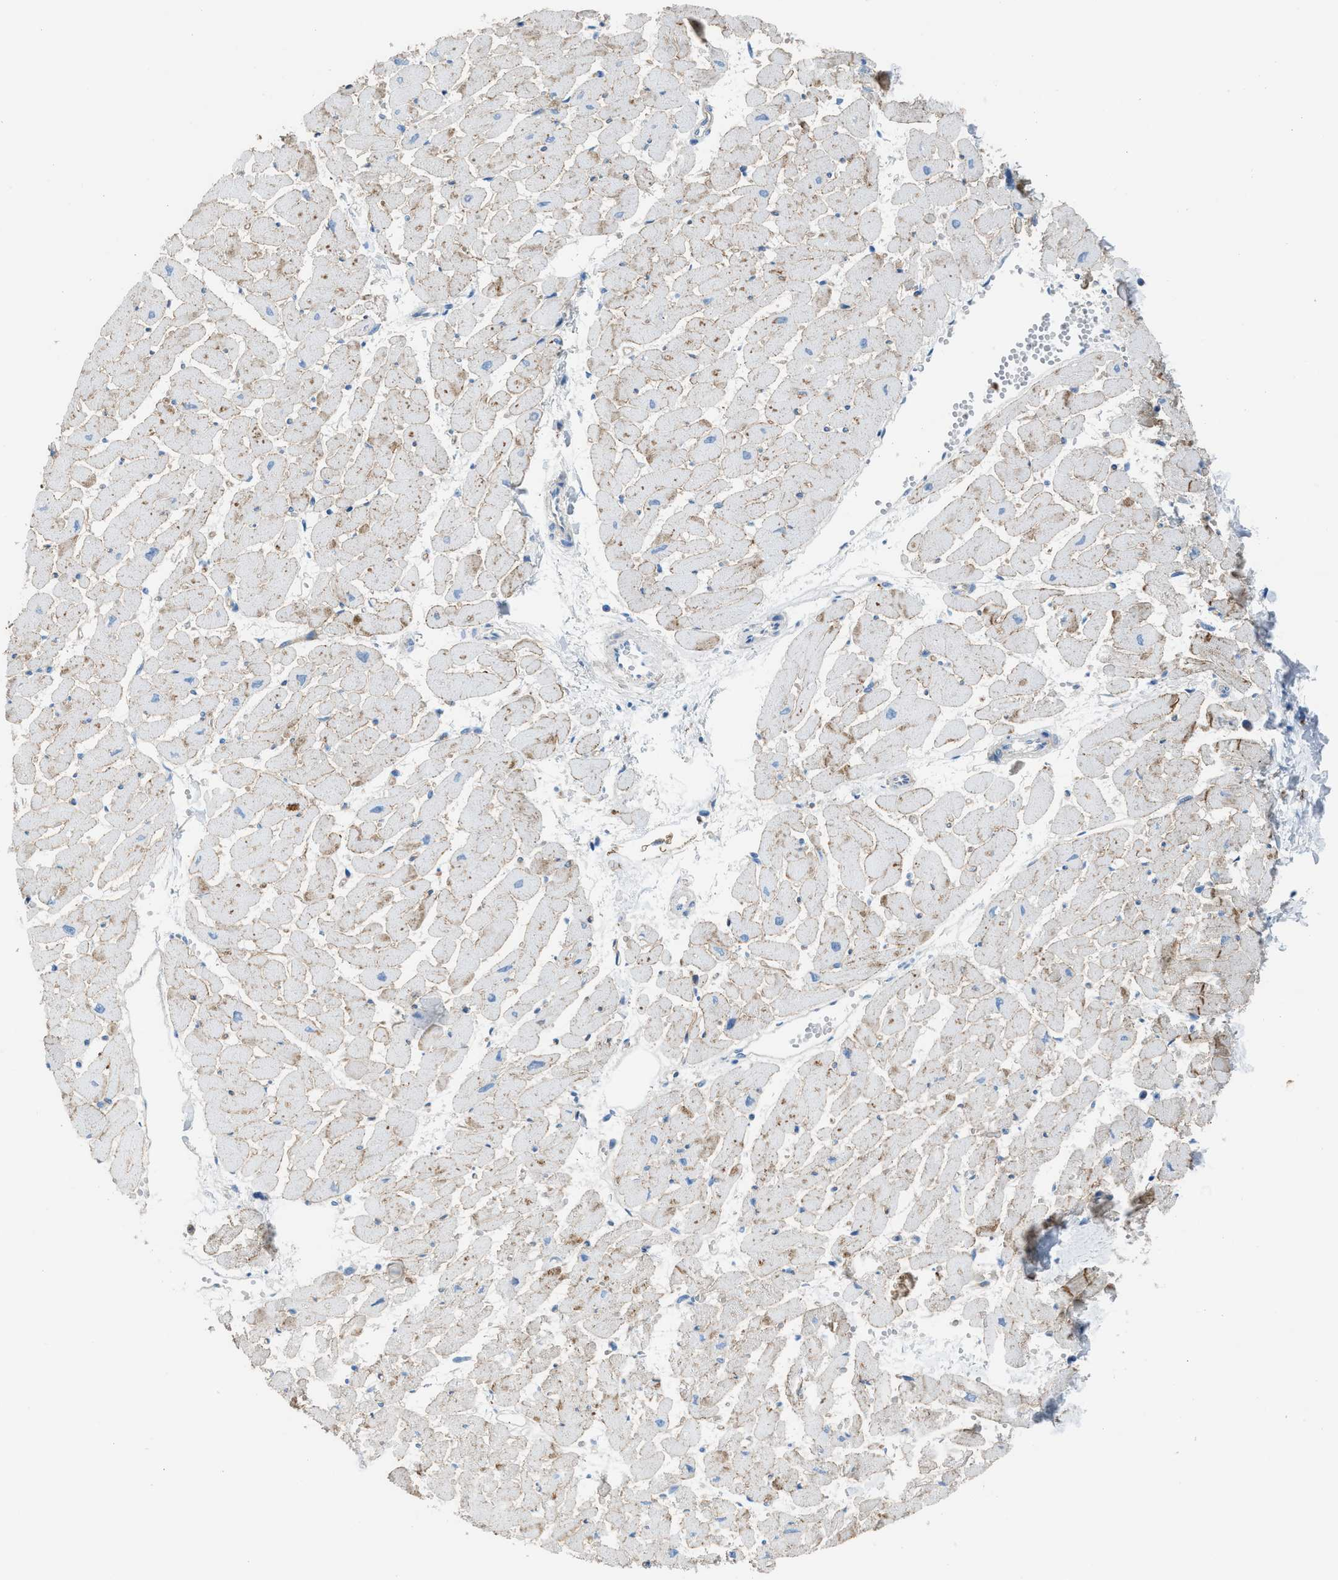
{"staining": {"intensity": "moderate", "quantity": "25%-75%", "location": "cytoplasmic/membranous"}, "tissue": "heart muscle", "cell_type": "Cardiomyocytes", "image_type": "normal", "snomed": [{"axis": "morphology", "description": "Normal tissue, NOS"}, {"axis": "topography", "description": "Heart"}], "caption": "Brown immunohistochemical staining in unremarkable human heart muscle displays moderate cytoplasmic/membranous expression in about 25%-75% of cardiomyocytes.", "gene": "DYSF", "patient": {"sex": "female", "age": 19}}